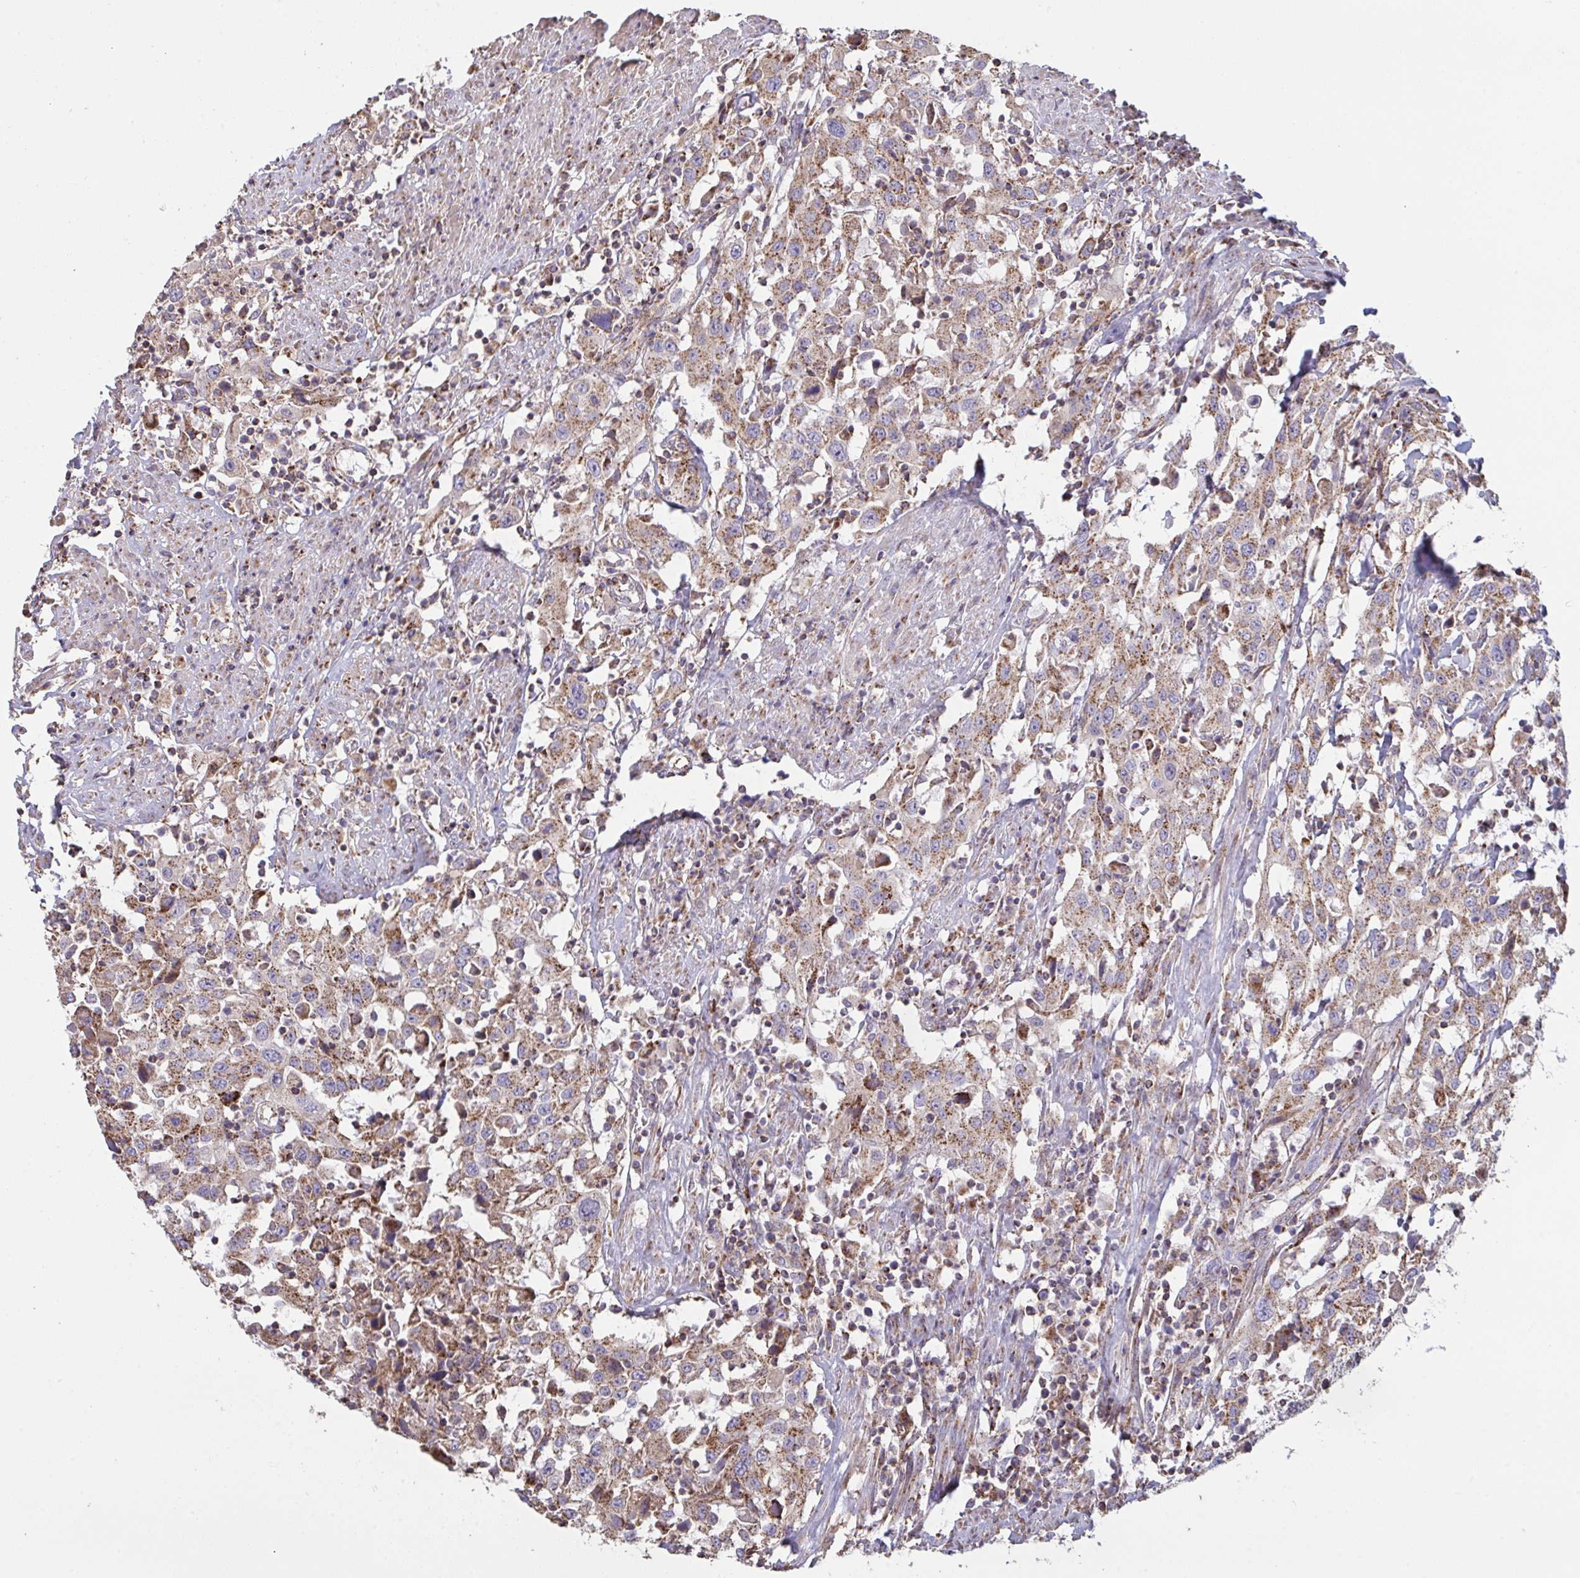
{"staining": {"intensity": "moderate", "quantity": ">75%", "location": "cytoplasmic/membranous"}, "tissue": "urothelial cancer", "cell_type": "Tumor cells", "image_type": "cancer", "snomed": [{"axis": "morphology", "description": "Urothelial carcinoma, High grade"}, {"axis": "topography", "description": "Urinary bladder"}], "caption": "DAB immunohistochemical staining of human high-grade urothelial carcinoma demonstrates moderate cytoplasmic/membranous protein expression in approximately >75% of tumor cells.", "gene": "MICOS10", "patient": {"sex": "male", "age": 61}}